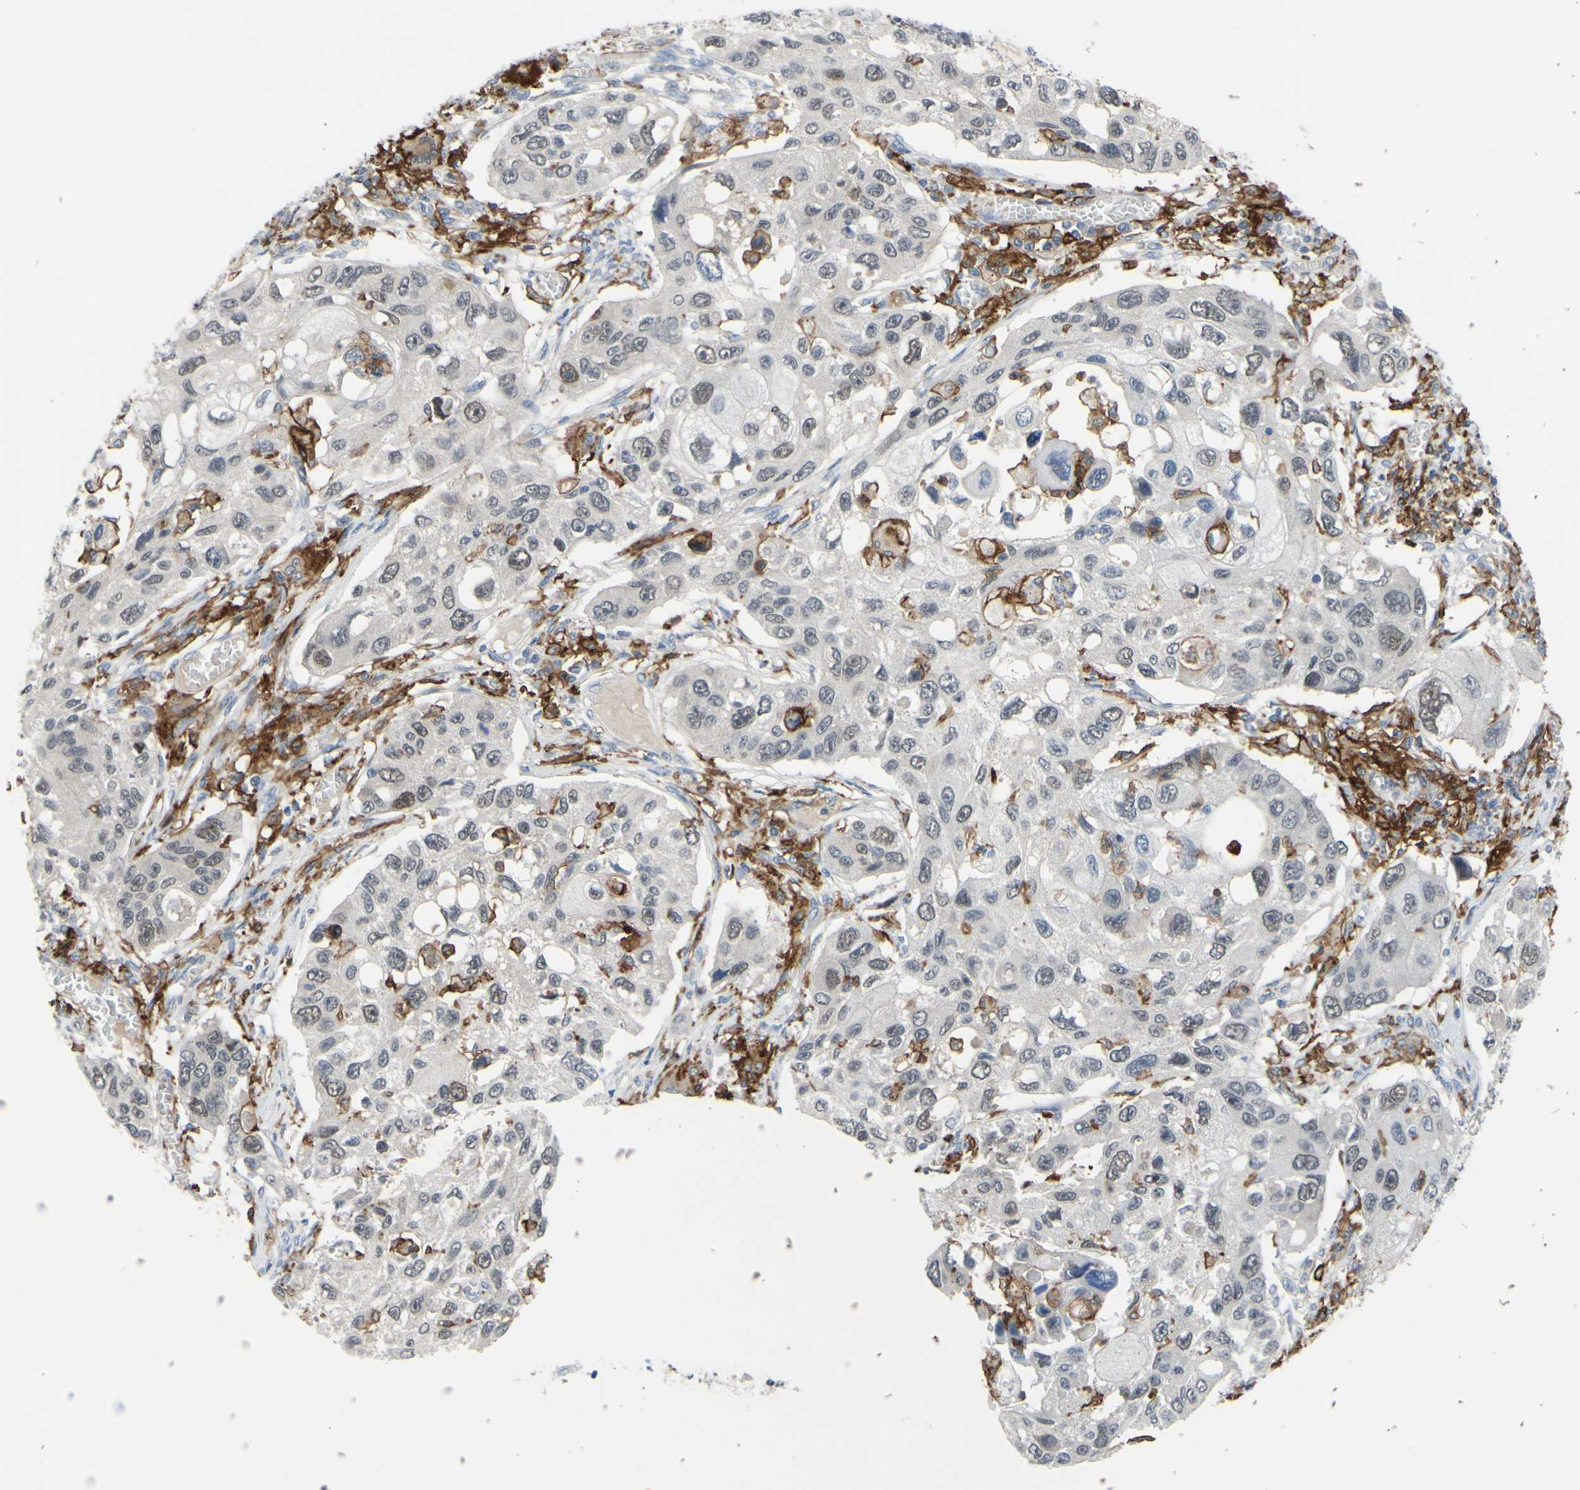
{"staining": {"intensity": "negative", "quantity": "none", "location": "none"}, "tissue": "lung cancer", "cell_type": "Tumor cells", "image_type": "cancer", "snomed": [{"axis": "morphology", "description": "Squamous cell carcinoma, NOS"}, {"axis": "topography", "description": "Lung"}], "caption": "Tumor cells show no significant protein staining in lung squamous cell carcinoma.", "gene": "FCGR2A", "patient": {"sex": "male", "age": 71}}